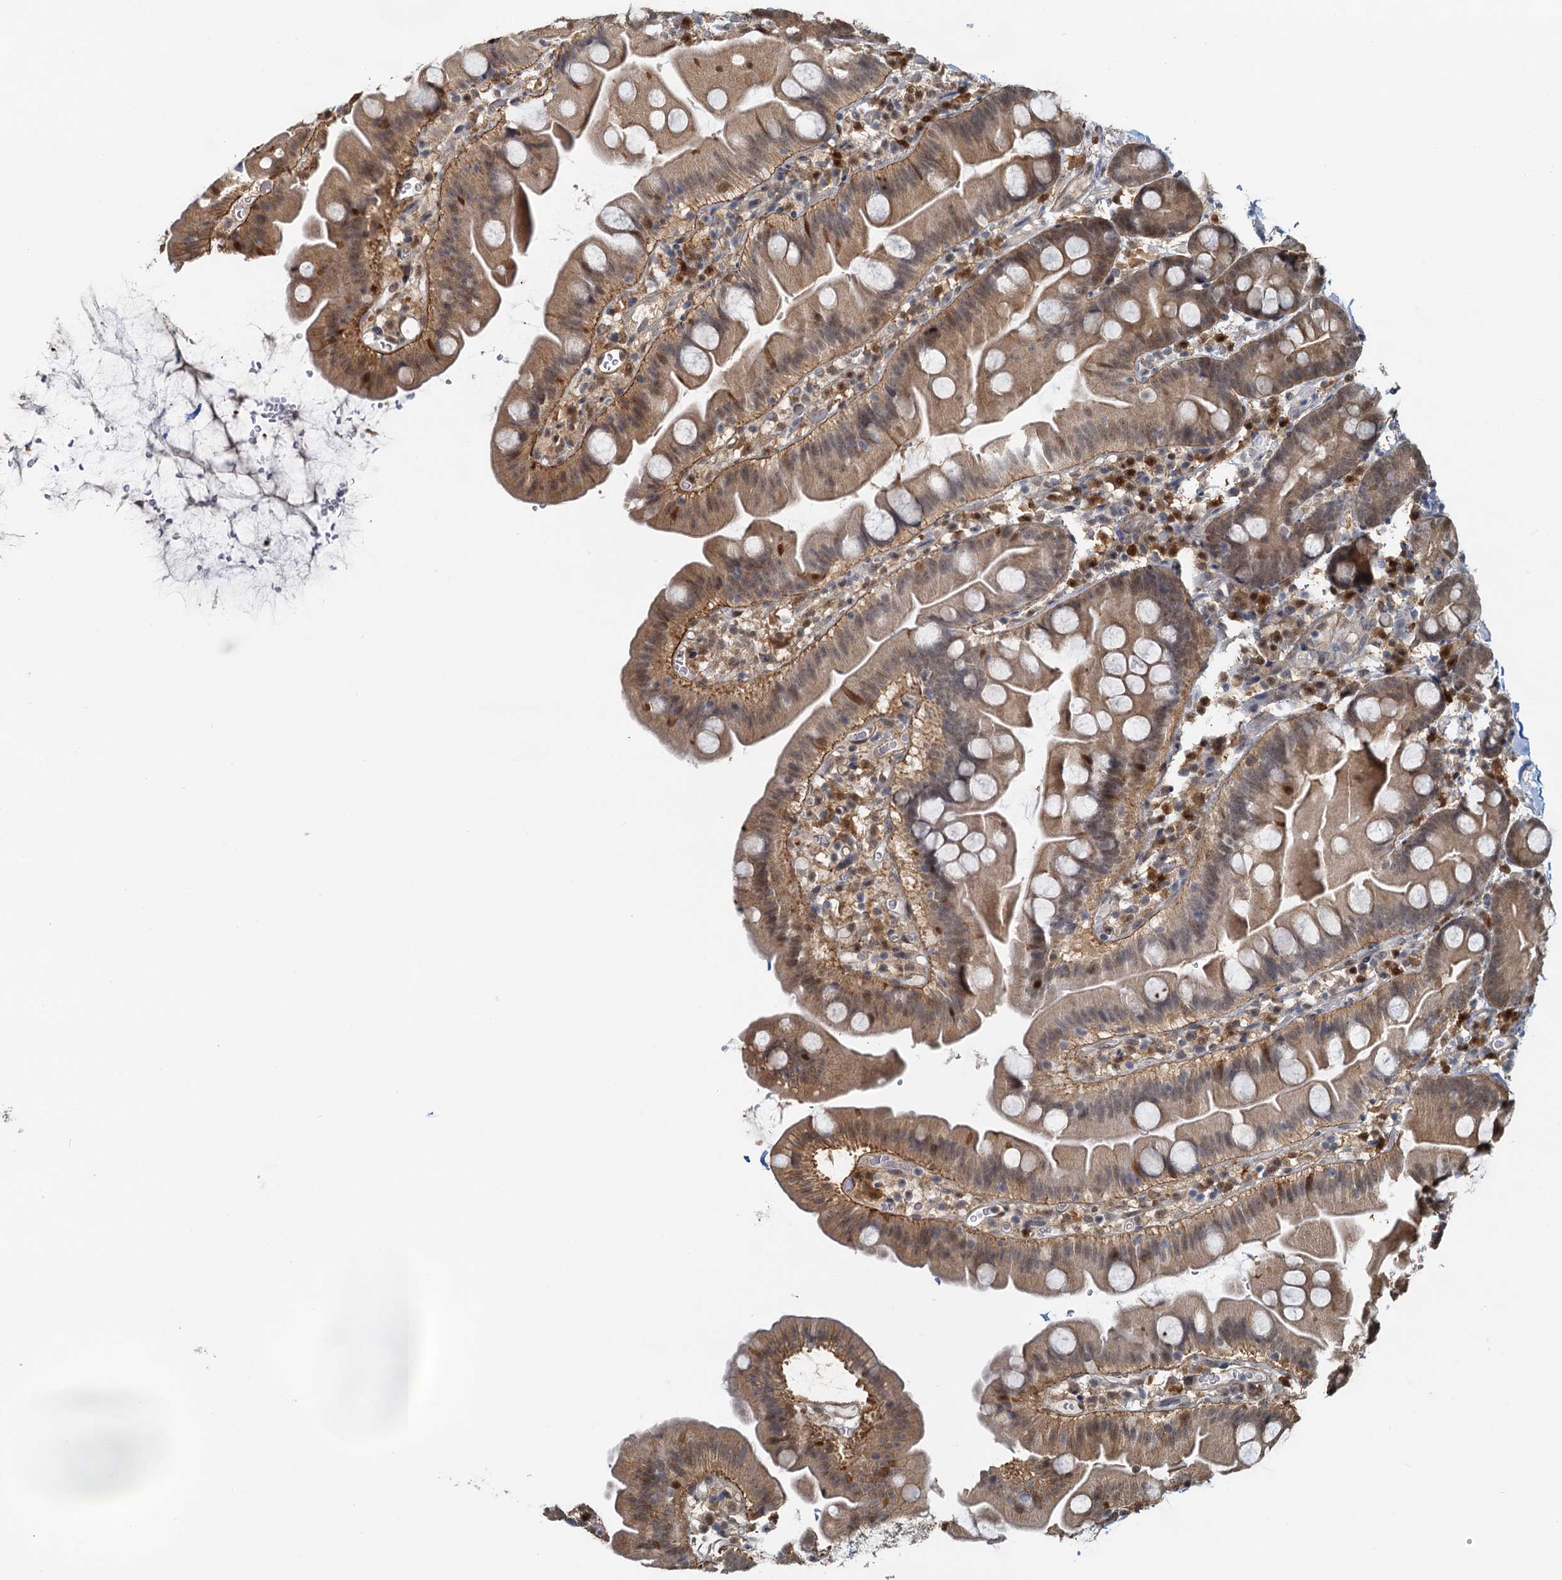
{"staining": {"intensity": "weak", "quantity": "25%-75%", "location": "cytoplasmic/membranous"}, "tissue": "small intestine", "cell_type": "Glandular cells", "image_type": "normal", "snomed": [{"axis": "morphology", "description": "Normal tissue, NOS"}, {"axis": "topography", "description": "Small intestine"}], "caption": "Immunohistochemistry micrograph of unremarkable human small intestine stained for a protein (brown), which shows low levels of weak cytoplasmic/membranous staining in about 25%-75% of glandular cells.", "gene": "SPINDOC", "patient": {"sex": "female", "age": 68}}